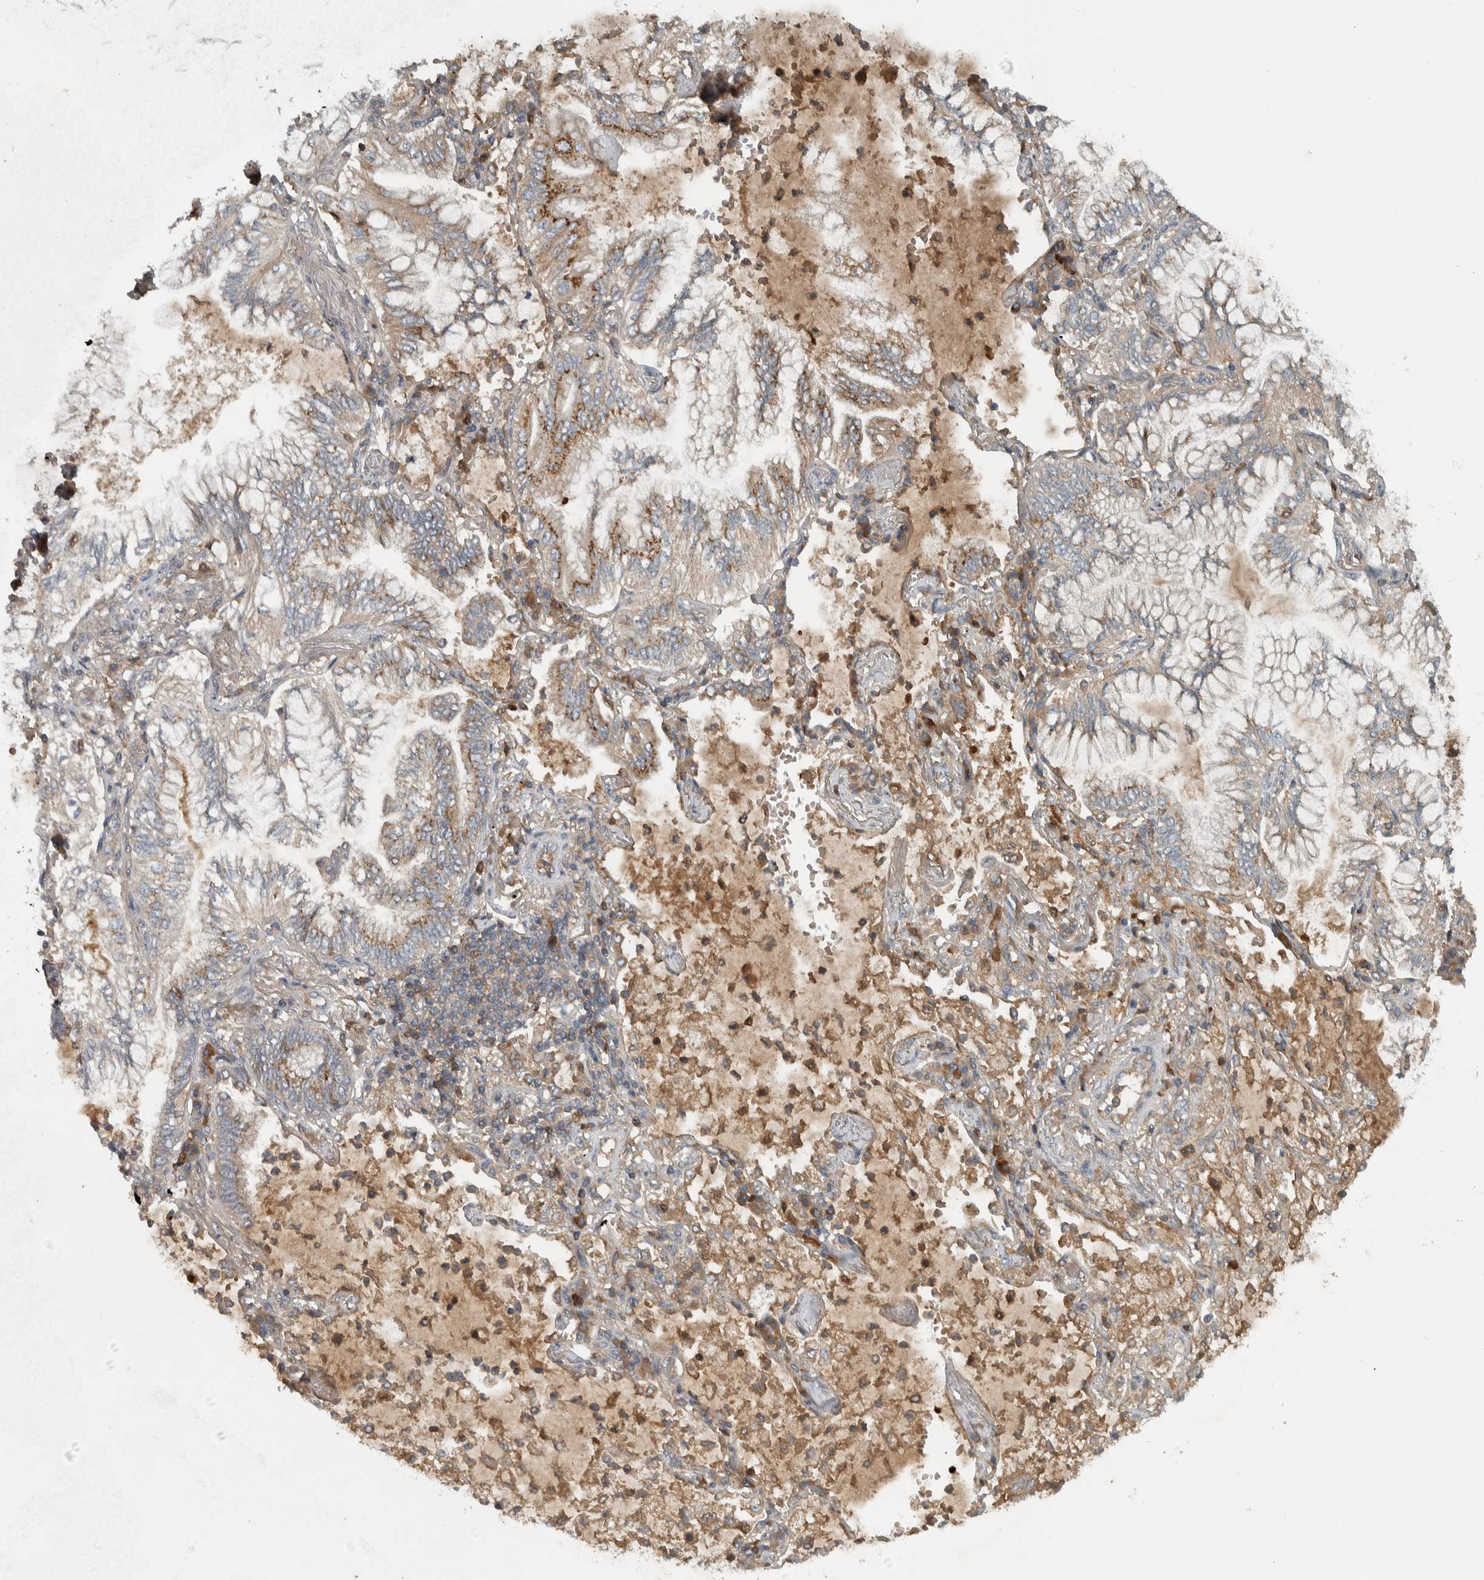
{"staining": {"intensity": "weak", "quantity": "25%-75%", "location": "cytoplasmic/membranous"}, "tissue": "lung cancer", "cell_type": "Tumor cells", "image_type": "cancer", "snomed": [{"axis": "morphology", "description": "Adenocarcinoma, NOS"}, {"axis": "topography", "description": "Lung"}], "caption": "Immunohistochemical staining of human adenocarcinoma (lung) reveals low levels of weak cytoplasmic/membranous expression in about 25%-75% of tumor cells.", "gene": "CLCN2", "patient": {"sex": "female", "age": 70}}